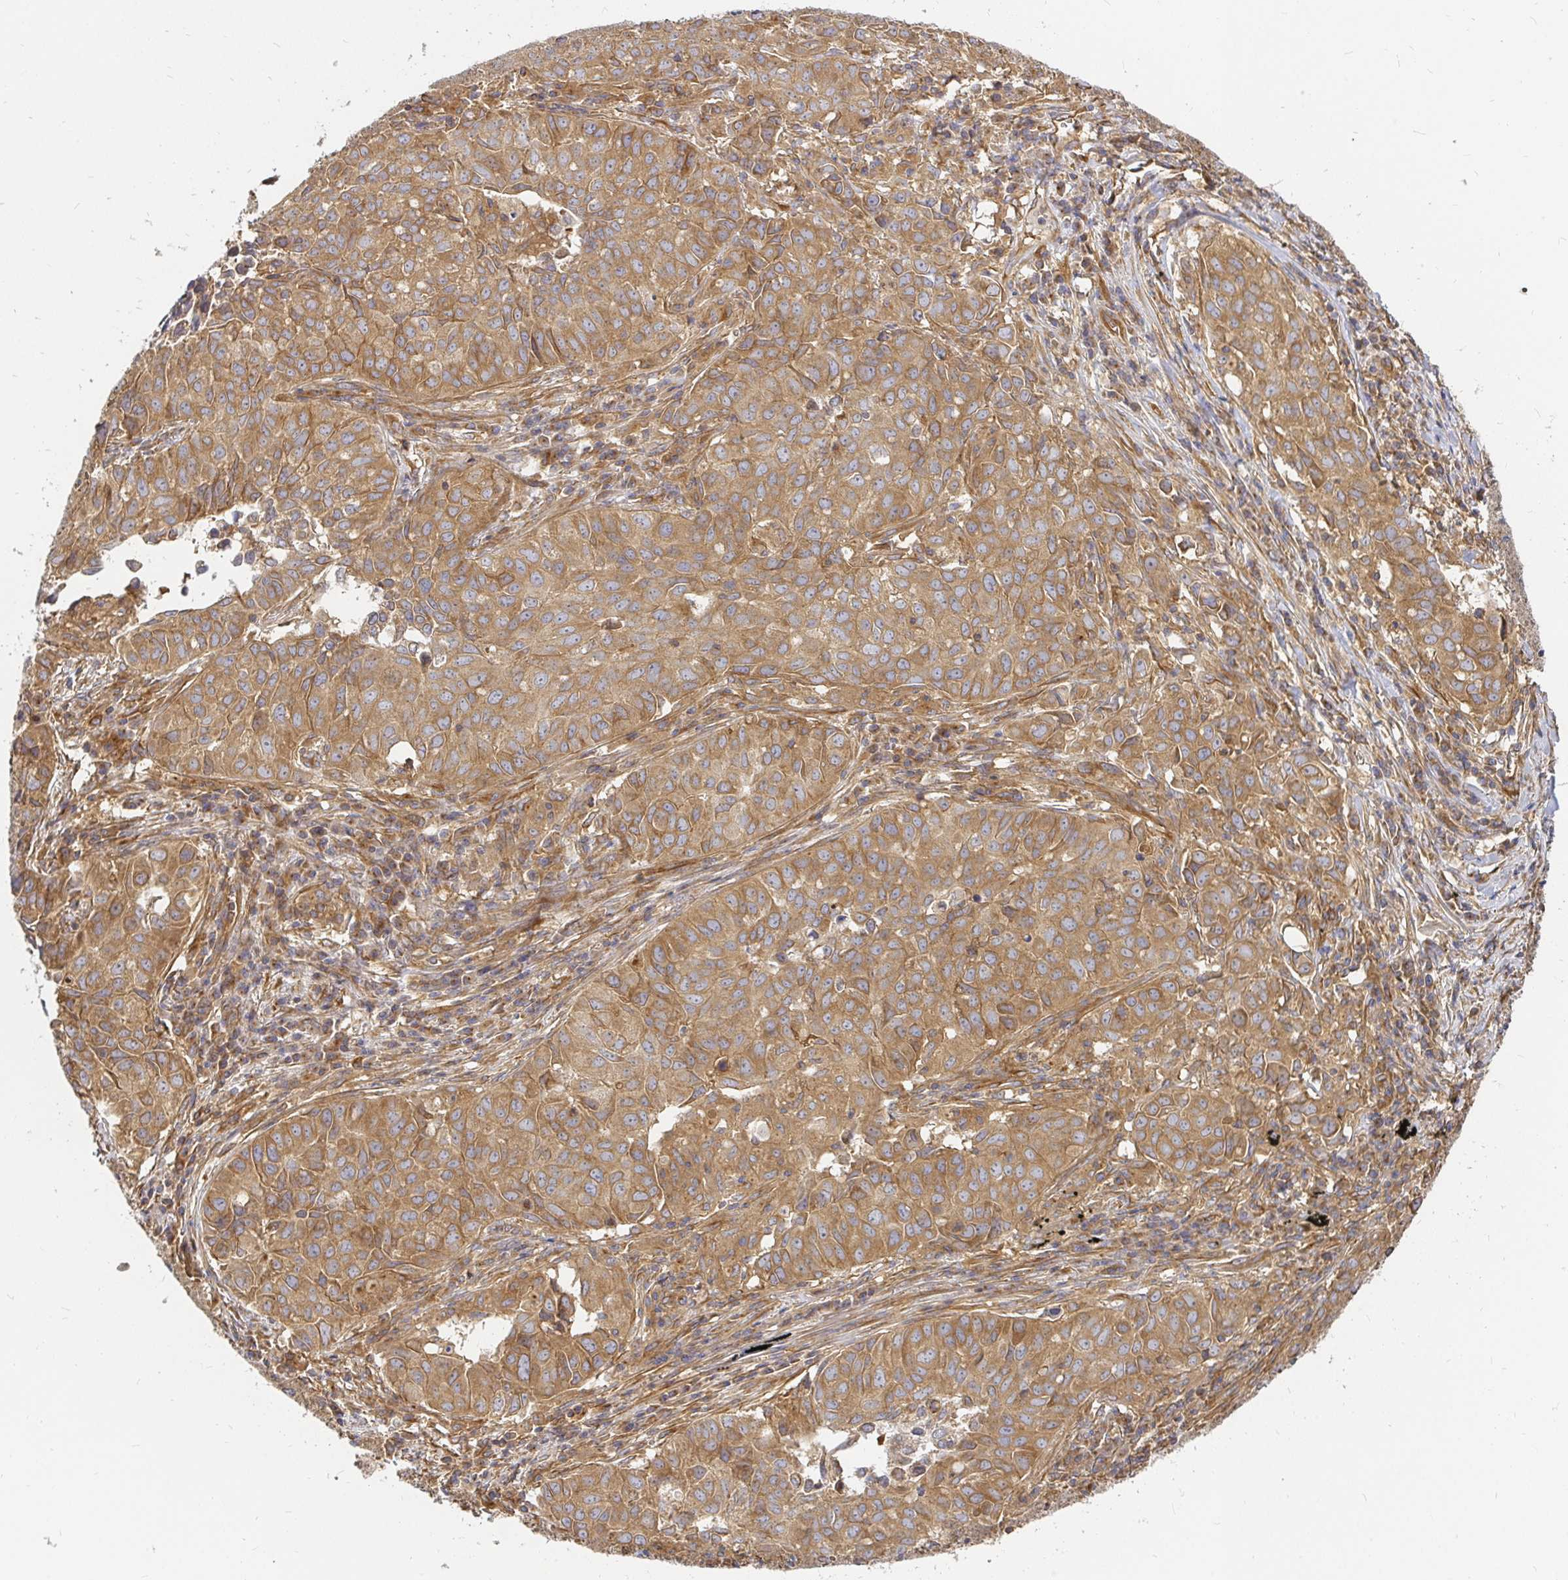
{"staining": {"intensity": "moderate", "quantity": ">75%", "location": "cytoplasmic/membranous"}, "tissue": "lung cancer", "cell_type": "Tumor cells", "image_type": "cancer", "snomed": [{"axis": "morphology", "description": "Adenocarcinoma, NOS"}, {"axis": "topography", "description": "Lung"}], "caption": "Immunohistochemistry (IHC) image of neoplastic tissue: lung cancer (adenocarcinoma) stained using IHC shows medium levels of moderate protein expression localized specifically in the cytoplasmic/membranous of tumor cells, appearing as a cytoplasmic/membranous brown color.", "gene": "KIF5B", "patient": {"sex": "female", "age": 50}}